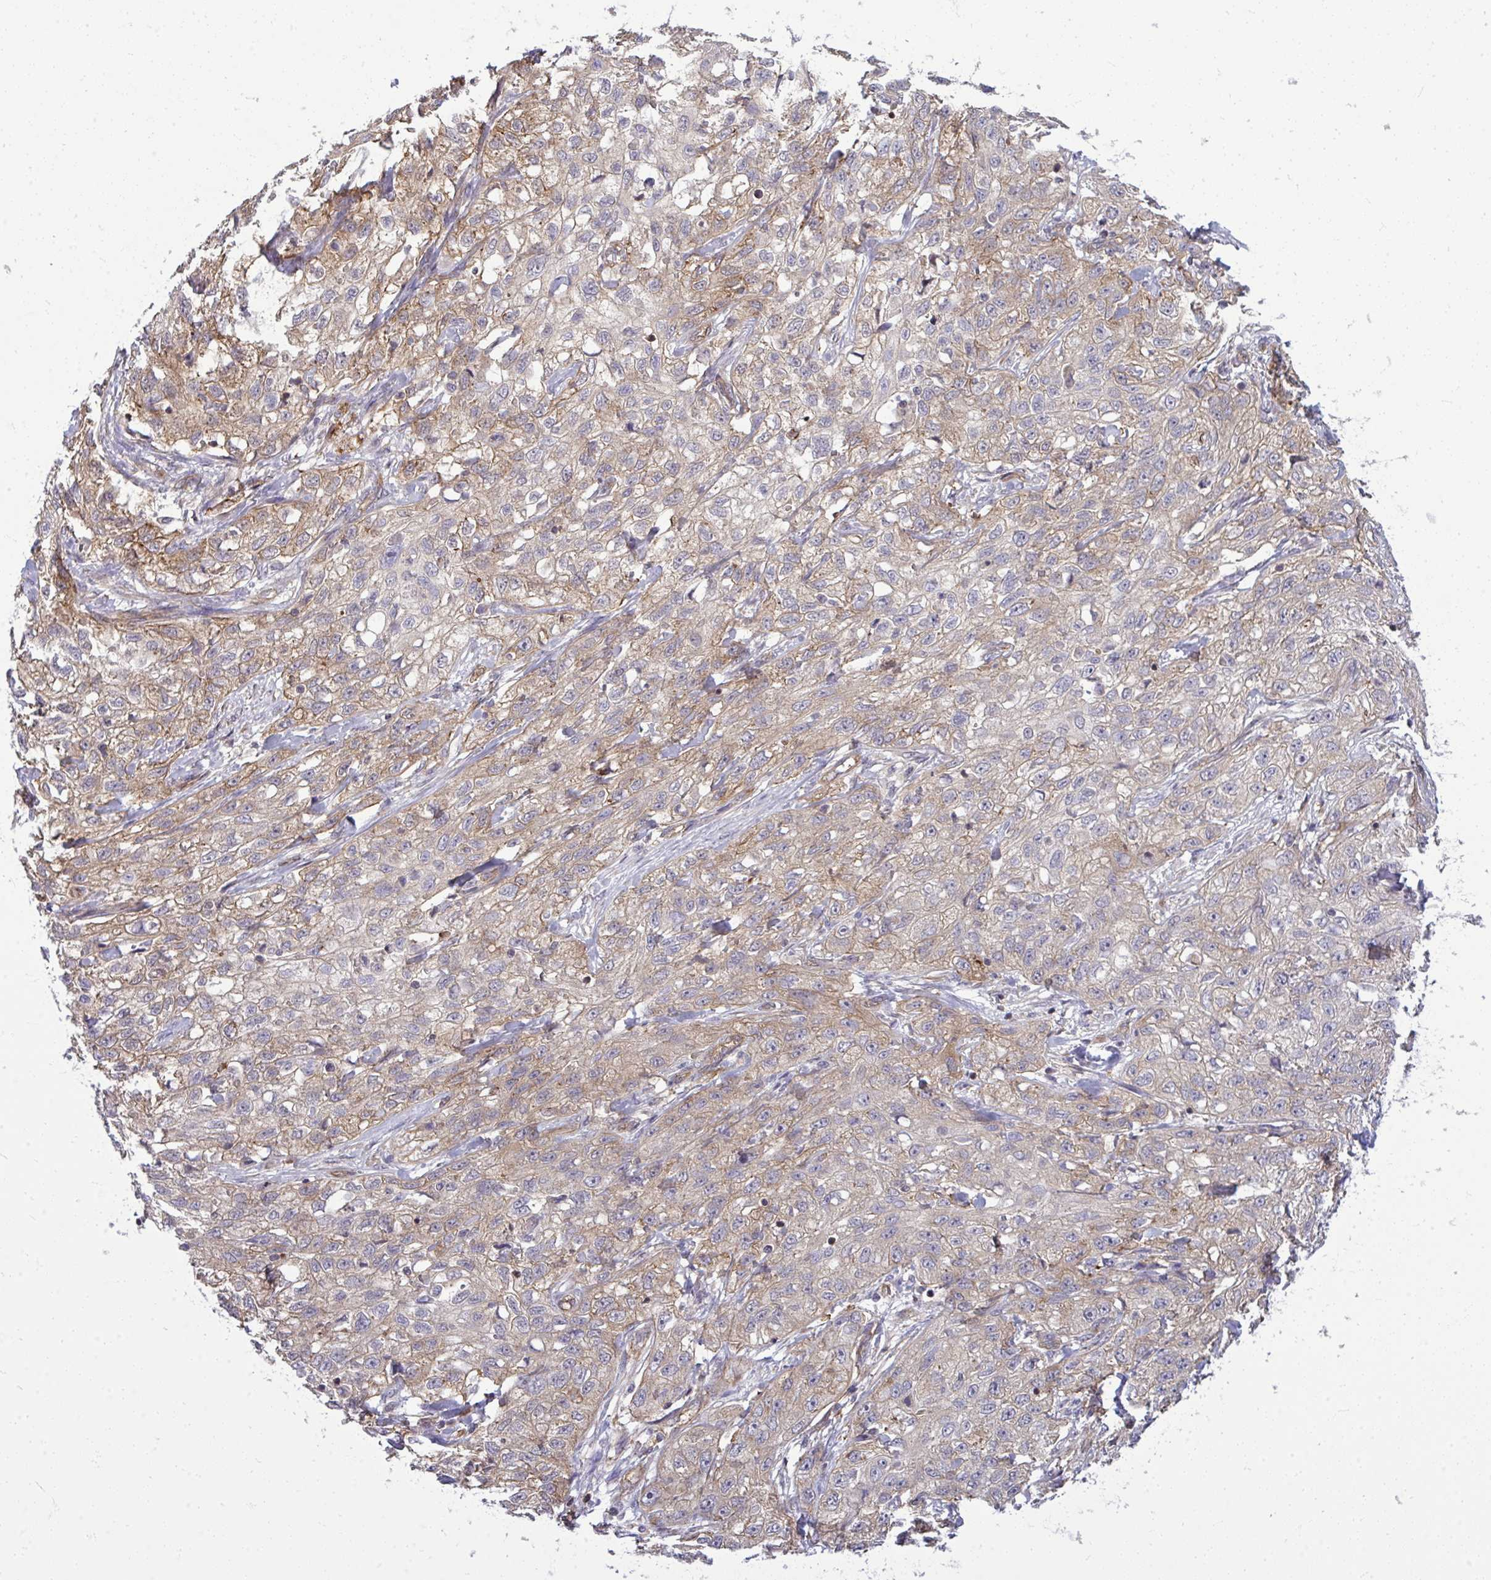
{"staining": {"intensity": "weak", "quantity": ">75%", "location": "cytoplasmic/membranous"}, "tissue": "skin cancer", "cell_type": "Tumor cells", "image_type": "cancer", "snomed": [{"axis": "morphology", "description": "Squamous cell carcinoma, NOS"}, {"axis": "topography", "description": "Skin"}, {"axis": "topography", "description": "Vulva"}], "caption": "Skin cancer (squamous cell carcinoma) tissue demonstrates weak cytoplasmic/membranous staining in about >75% of tumor cells (Stains: DAB (3,3'-diaminobenzidine) in brown, nuclei in blue, Microscopy: brightfield microscopy at high magnification).", "gene": "FUT10", "patient": {"sex": "female", "age": 86}}